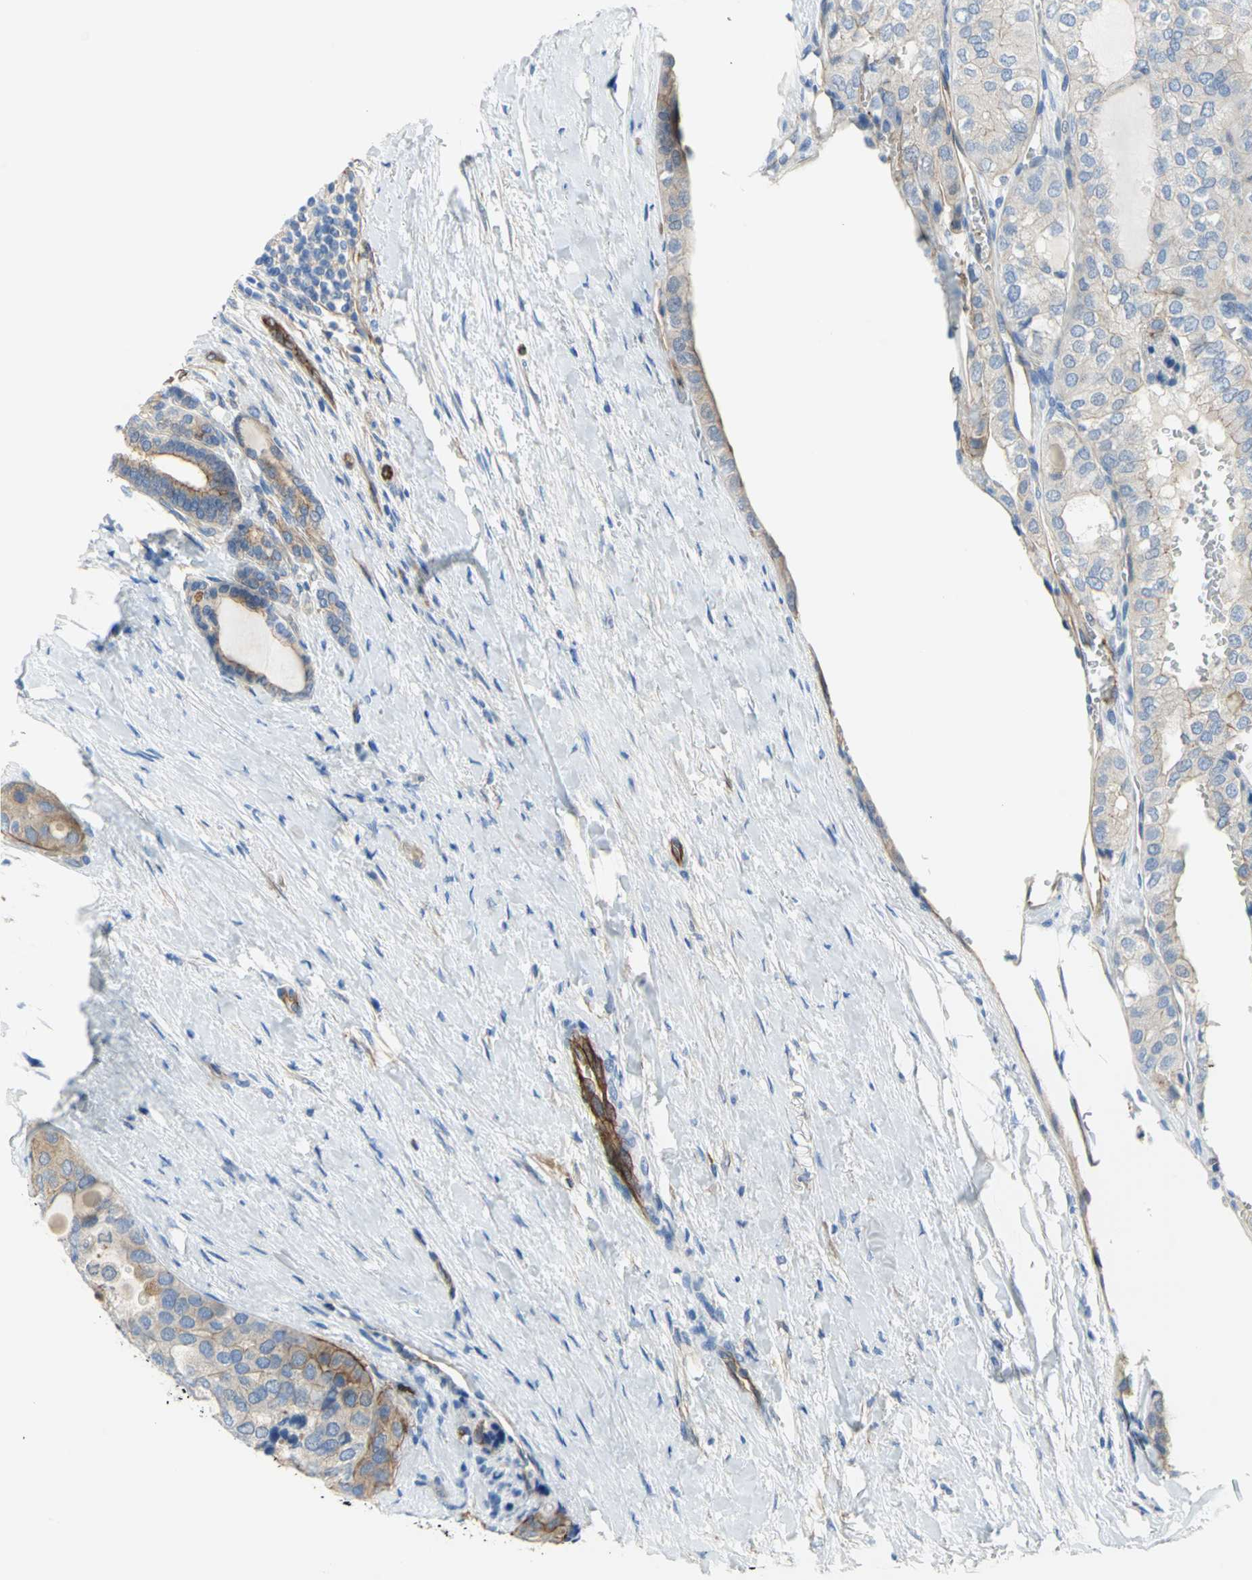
{"staining": {"intensity": "moderate", "quantity": "25%-75%", "location": "cytoplasmic/membranous"}, "tissue": "thyroid cancer", "cell_type": "Tumor cells", "image_type": "cancer", "snomed": [{"axis": "morphology", "description": "Follicular adenoma carcinoma, NOS"}, {"axis": "topography", "description": "Thyroid gland"}], "caption": "The immunohistochemical stain labels moderate cytoplasmic/membranous staining in tumor cells of thyroid cancer (follicular adenoma carcinoma) tissue.", "gene": "FLNB", "patient": {"sex": "male", "age": 75}}